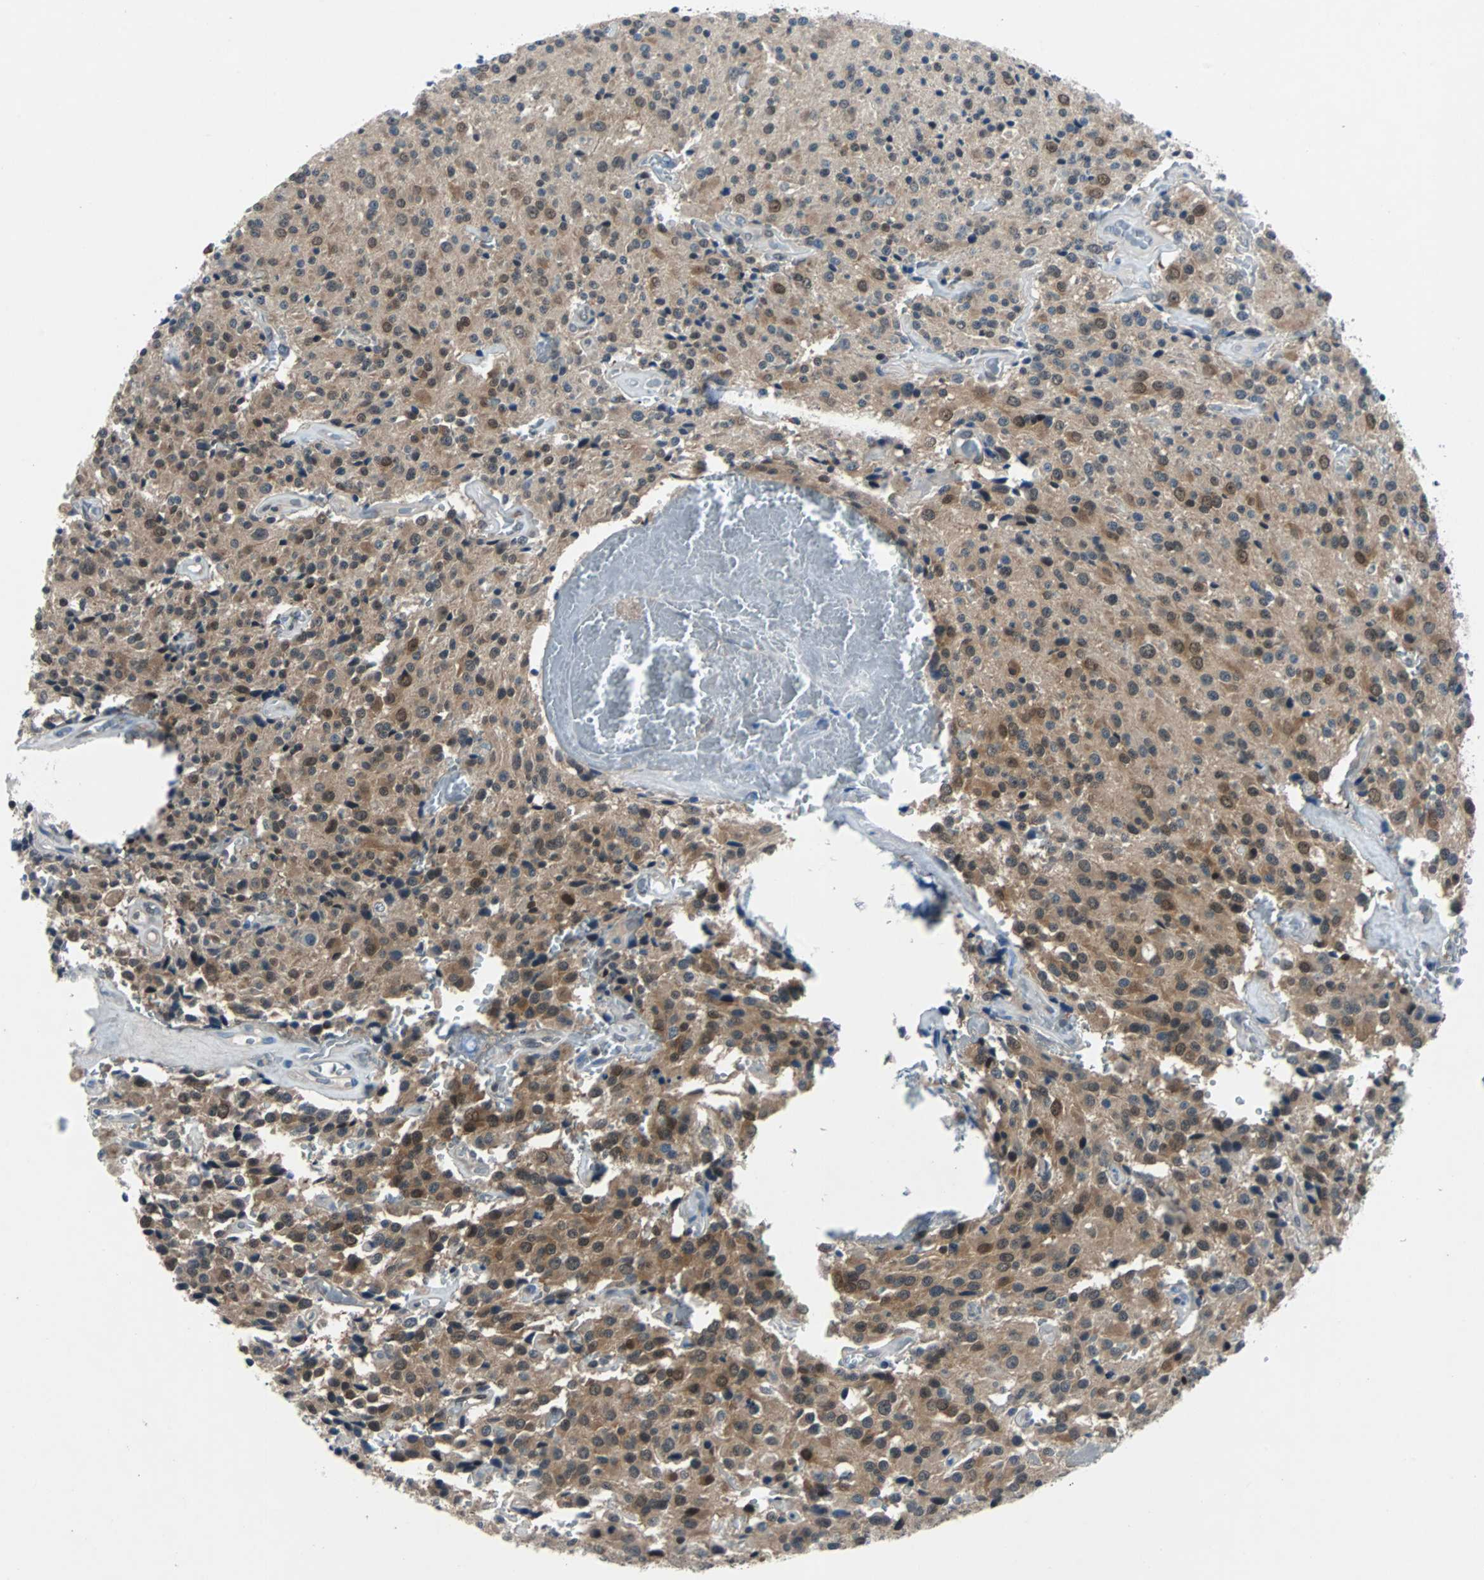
{"staining": {"intensity": "moderate", "quantity": "25%-75%", "location": "nuclear"}, "tissue": "glioma", "cell_type": "Tumor cells", "image_type": "cancer", "snomed": [{"axis": "morphology", "description": "Glioma, malignant, Low grade"}, {"axis": "topography", "description": "Brain"}], "caption": "Immunohistochemistry (IHC) of human malignant low-grade glioma displays medium levels of moderate nuclear expression in approximately 25%-75% of tumor cells. (IHC, brightfield microscopy, high magnification).", "gene": "MAP2K6", "patient": {"sex": "male", "age": 58}}